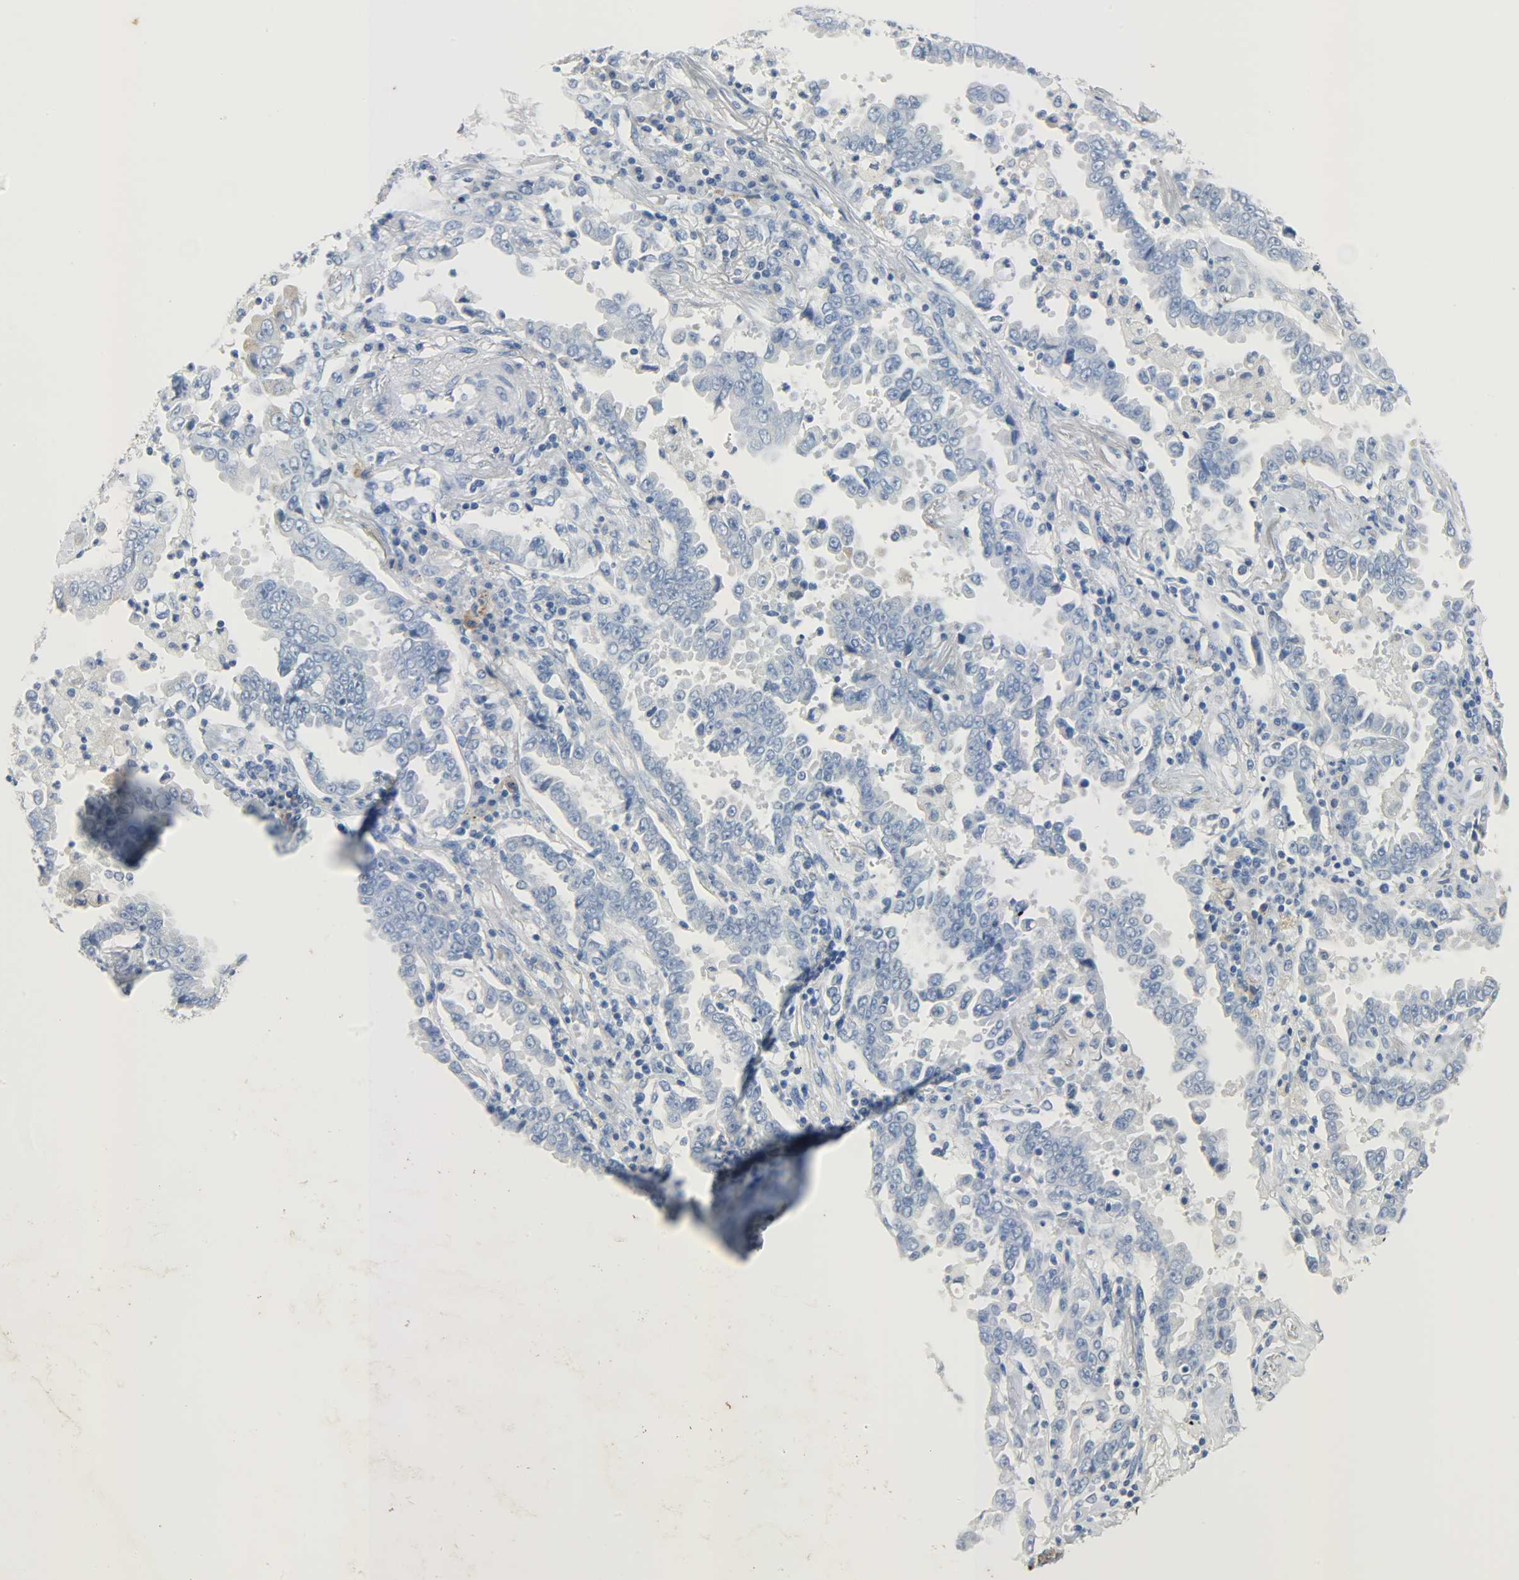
{"staining": {"intensity": "negative", "quantity": "none", "location": "none"}, "tissue": "lung cancer", "cell_type": "Tumor cells", "image_type": "cancer", "snomed": [{"axis": "morphology", "description": "Normal tissue, NOS"}, {"axis": "morphology", "description": "Inflammation, NOS"}, {"axis": "morphology", "description": "Adenocarcinoma, NOS"}, {"axis": "topography", "description": "Lung"}], "caption": "Immunohistochemical staining of lung adenocarcinoma exhibits no significant positivity in tumor cells.", "gene": "CRP", "patient": {"sex": "female", "age": 64}}